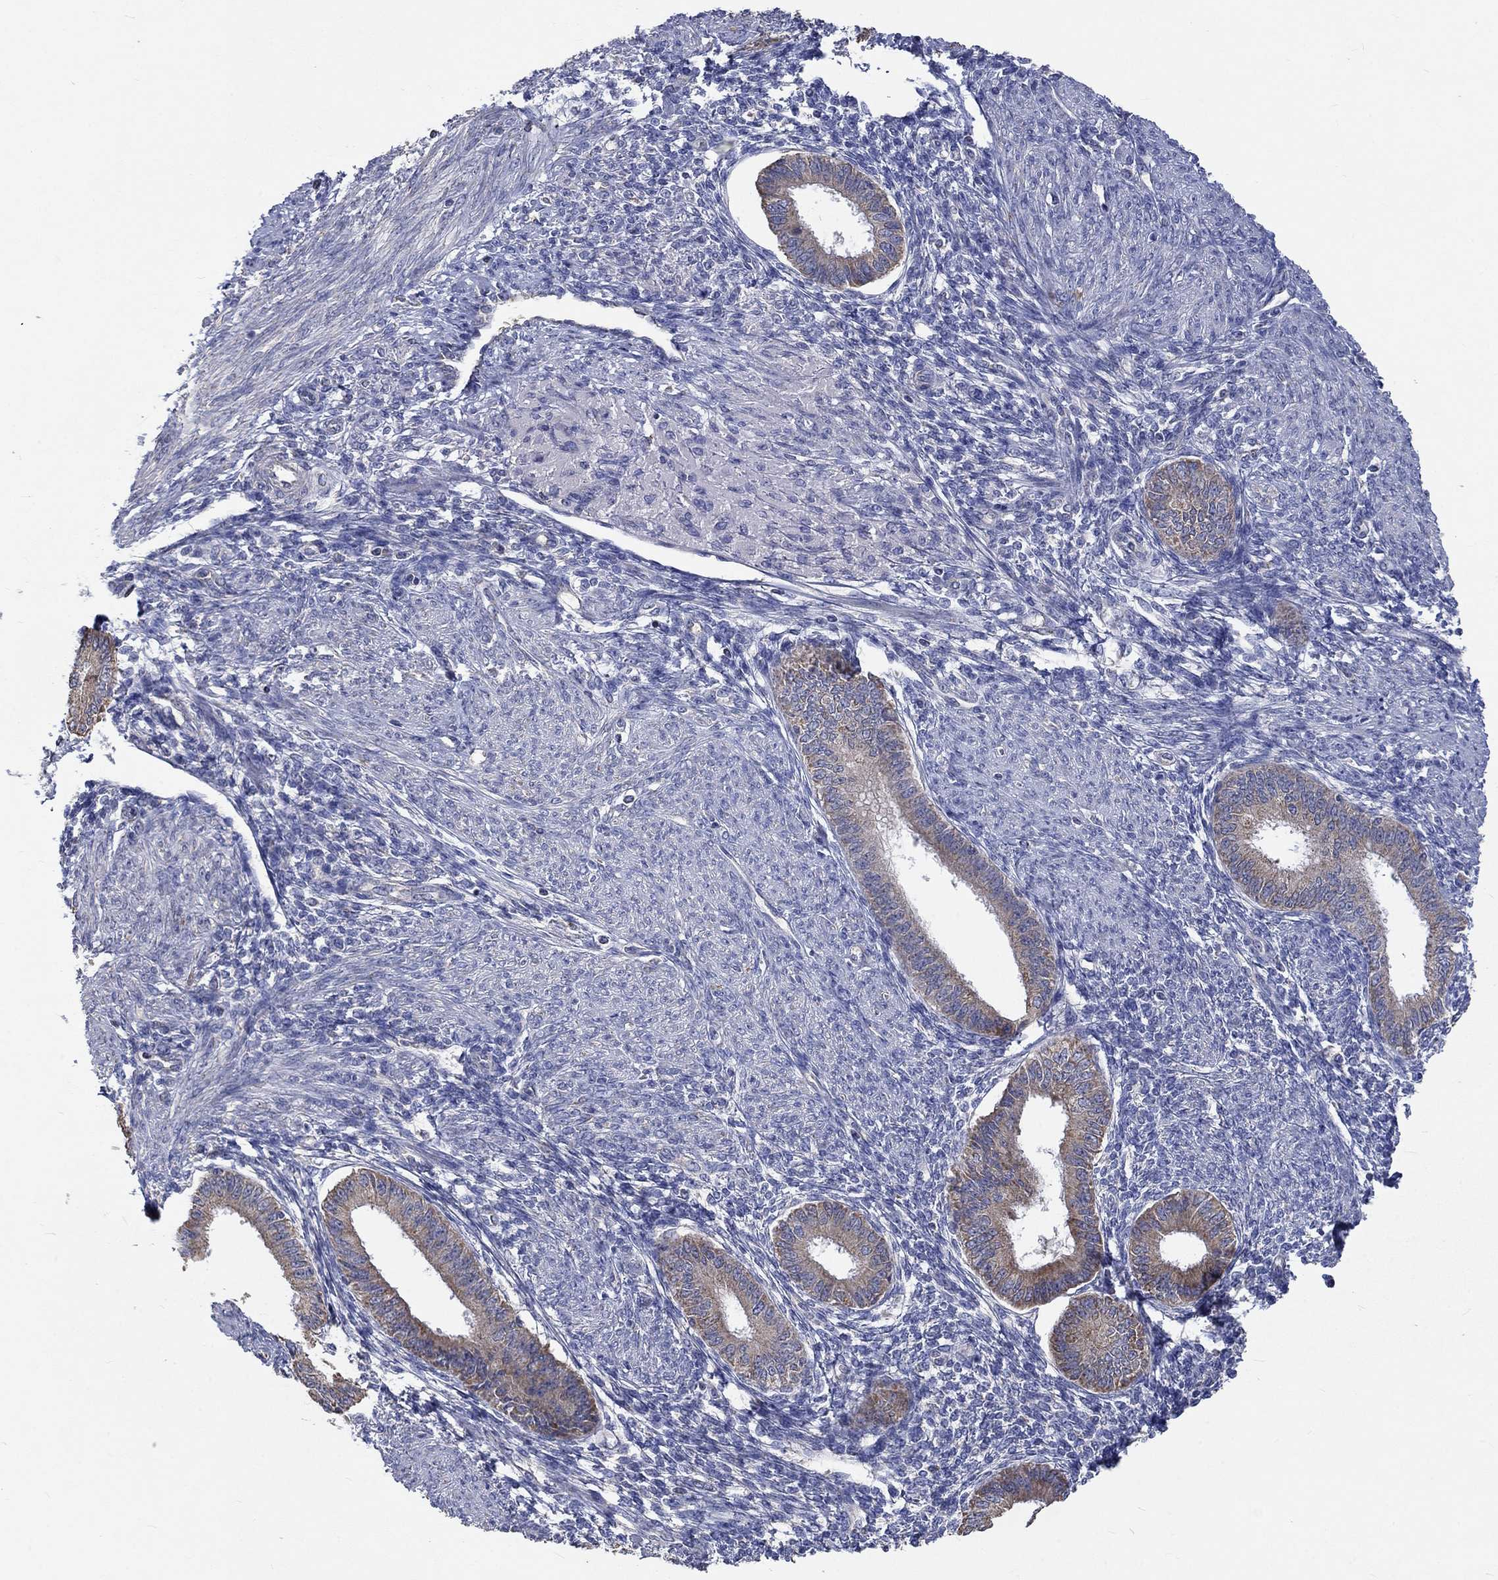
{"staining": {"intensity": "negative", "quantity": "none", "location": "none"}, "tissue": "endometrium", "cell_type": "Cells in endometrial stroma", "image_type": "normal", "snomed": [{"axis": "morphology", "description": "Normal tissue, NOS"}, {"axis": "topography", "description": "Endometrium"}], "caption": "High magnification brightfield microscopy of normal endometrium stained with DAB (brown) and counterstained with hematoxylin (blue): cells in endometrial stroma show no significant staining.", "gene": "UGT8", "patient": {"sex": "female", "age": 39}}